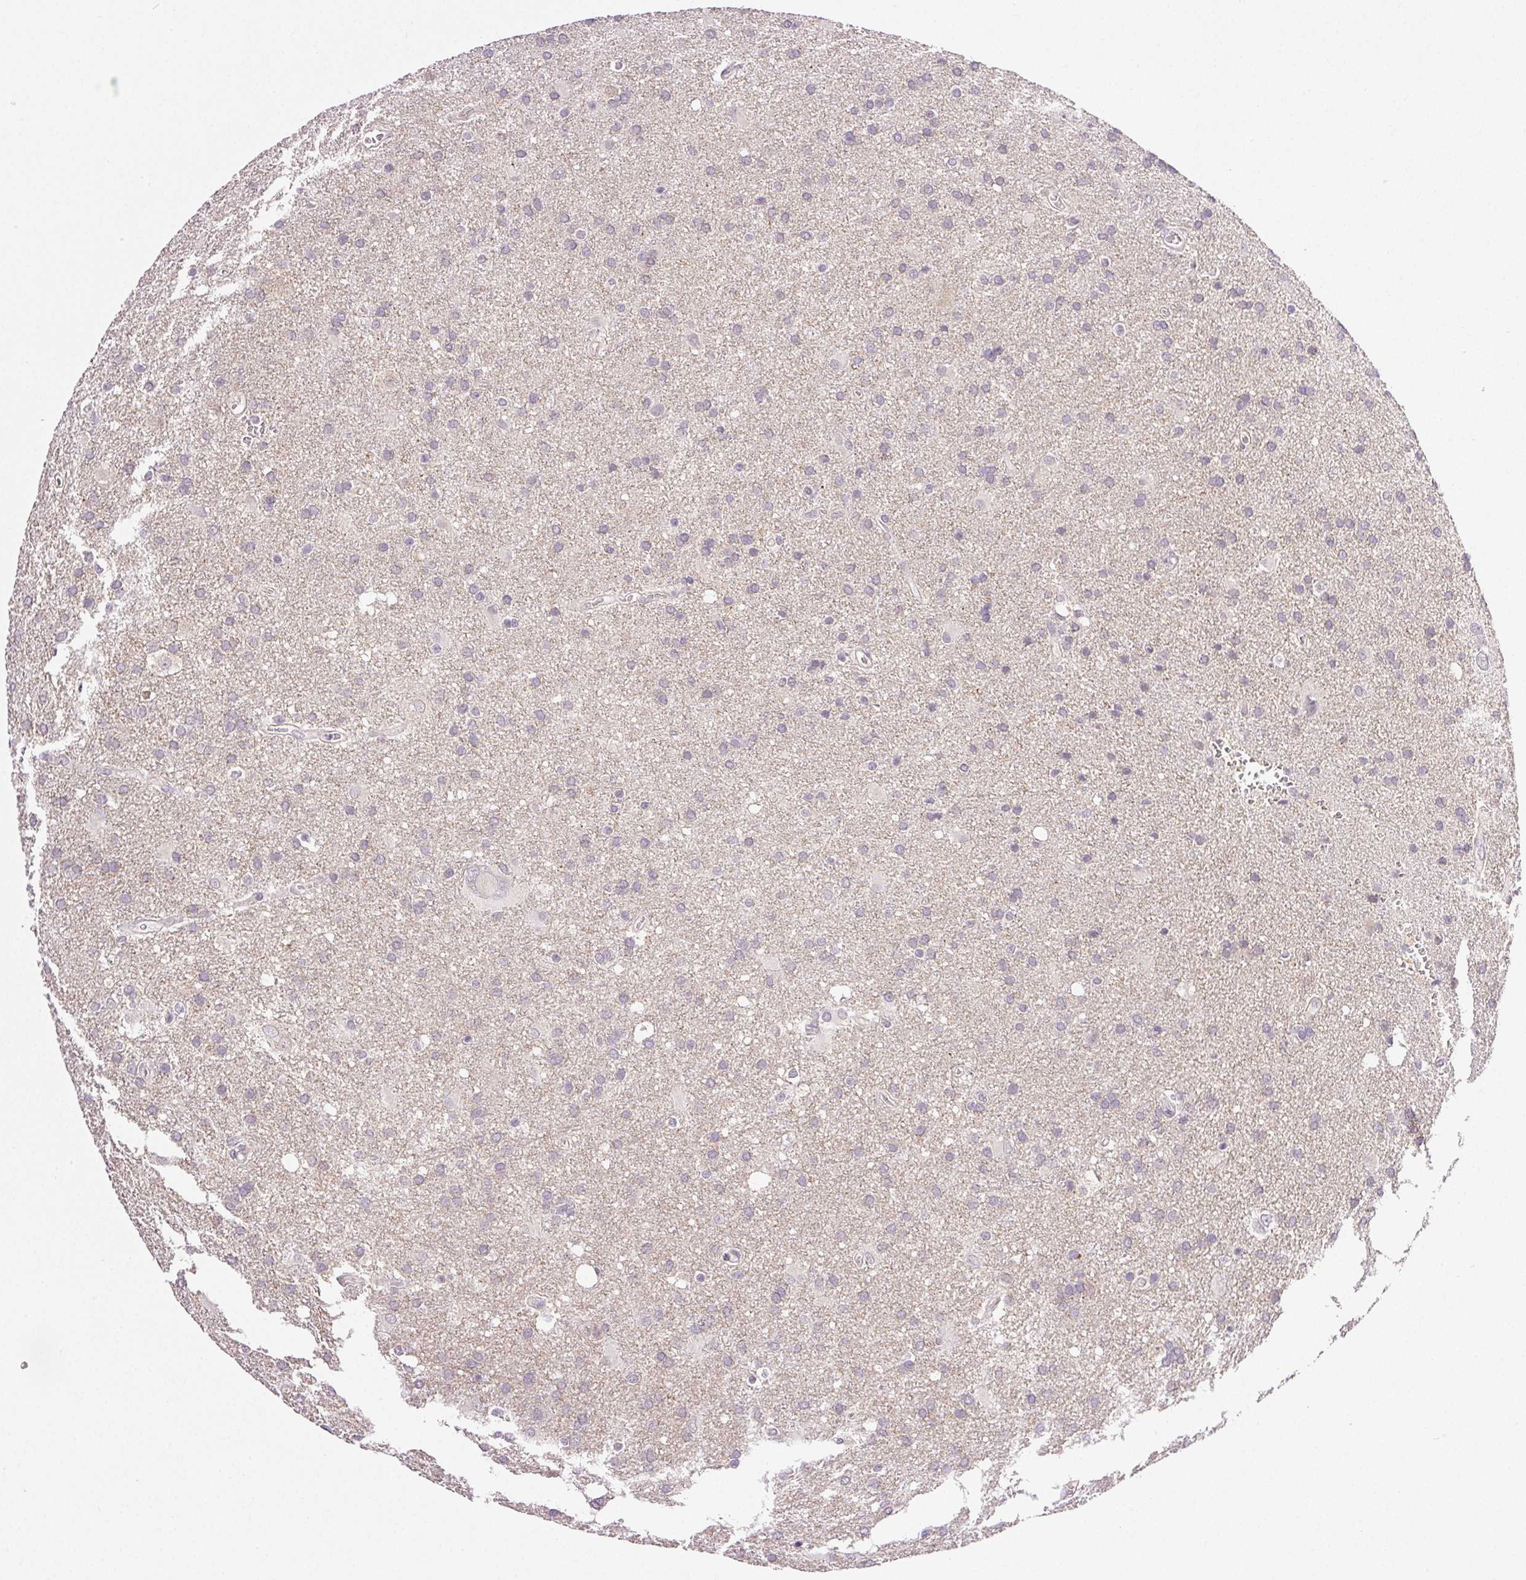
{"staining": {"intensity": "negative", "quantity": "none", "location": "none"}, "tissue": "glioma", "cell_type": "Tumor cells", "image_type": "cancer", "snomed": [{"axis": "morphology", "description": "Glioma, malignant, Low grade"}, {"axis": "topography", "description": "Brain"}], "caption": "Tumor cells show no significant positivity in malignant glioma (low-grade).", "gene": "PLCB1", "patient": {"sex": "male", "age": 66}}